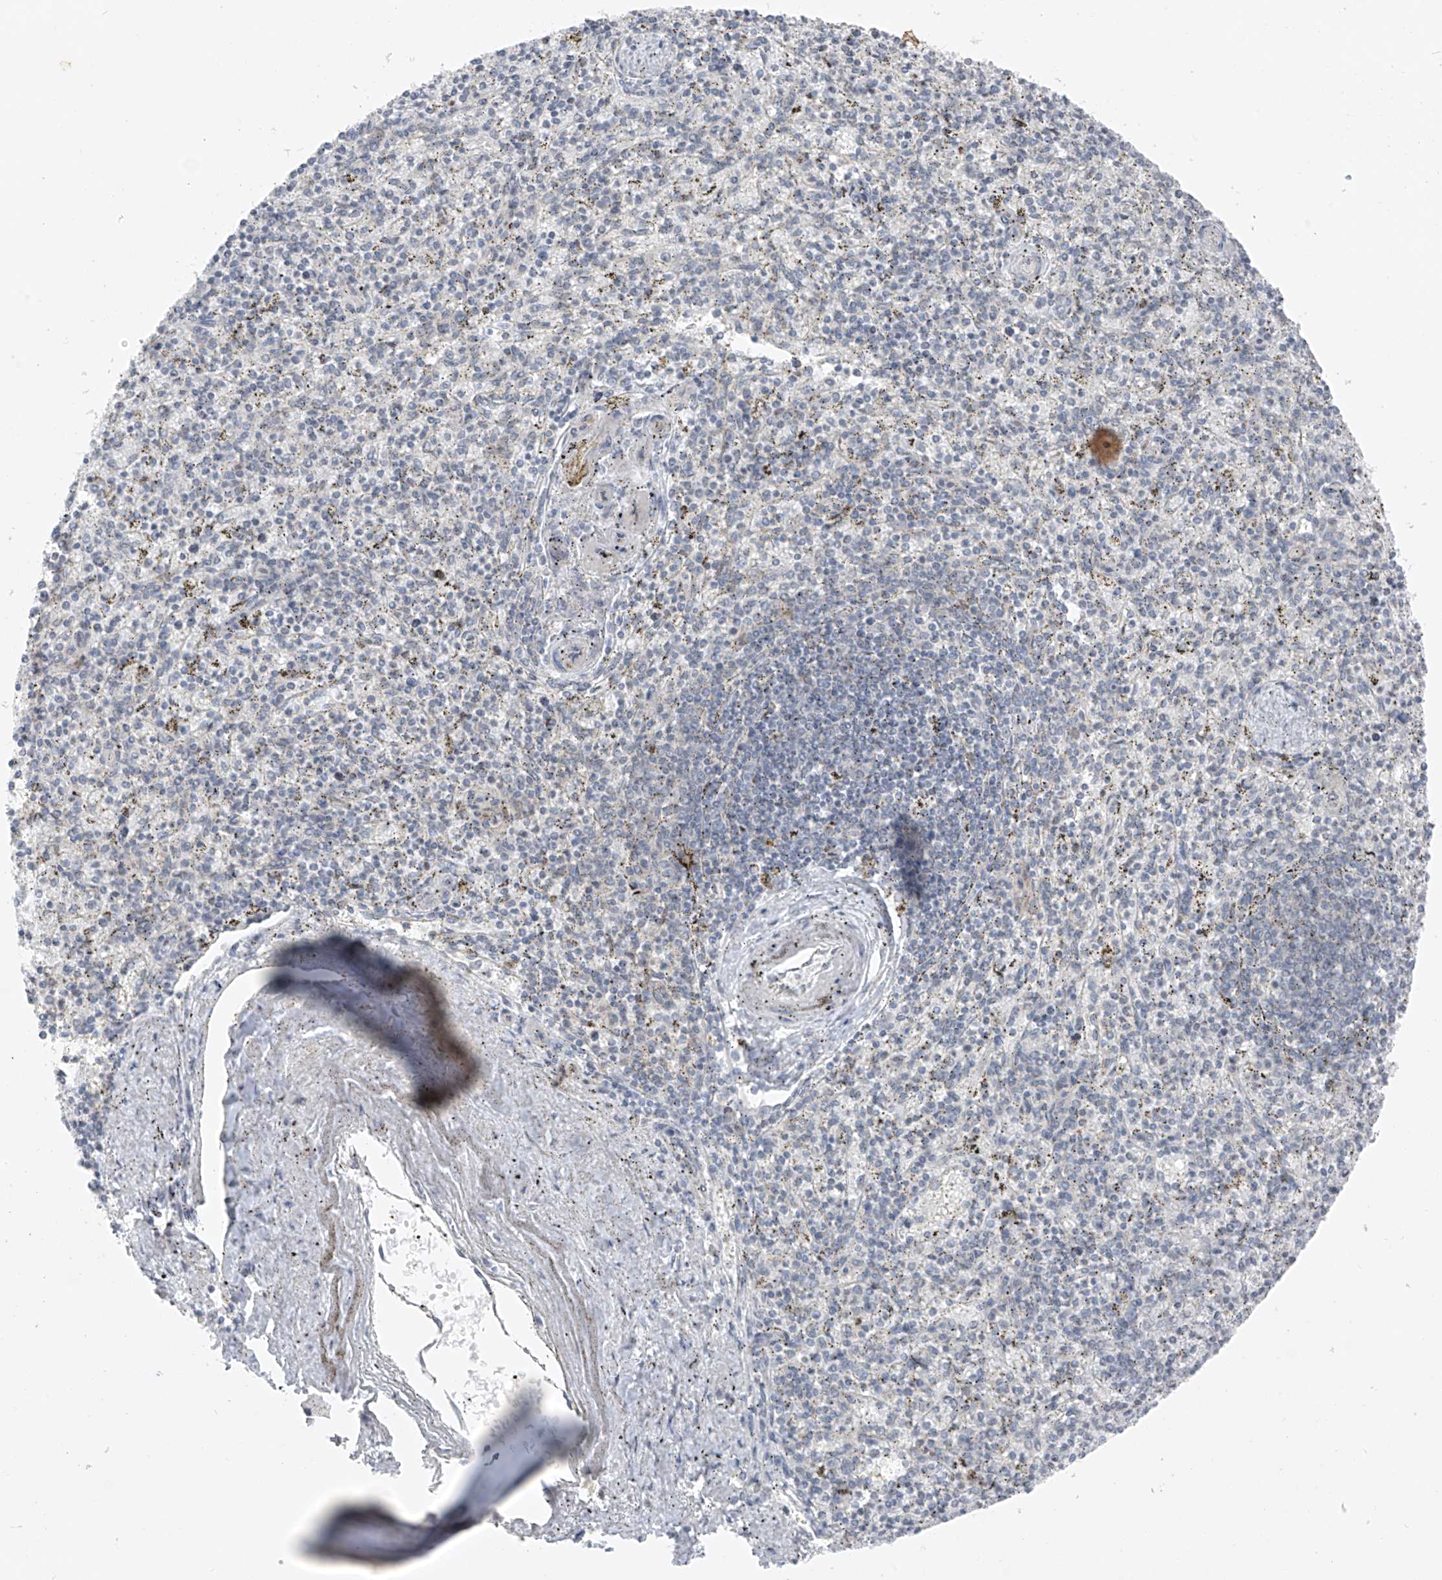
{"staining": {"intensity": "negative", "quantity": "none", "location": "none"}, "tissue": "spleen", "cell_type": "Cells in red pulp", "image_type": "normal", "snomed": [{"axis": "morphology", "description": "Normal tissue, NOS"}, {"axis": "topography", "description": "Spleen"}], "caption": "Cells in red pulp show no significant protein staining in normal spleen. The staining is performed using DAB brown chromogen with nuclei counter-stained in using hematoxylin.", "gene": "DYRK1B", "patient": {"sex": "male", "age": 72}}